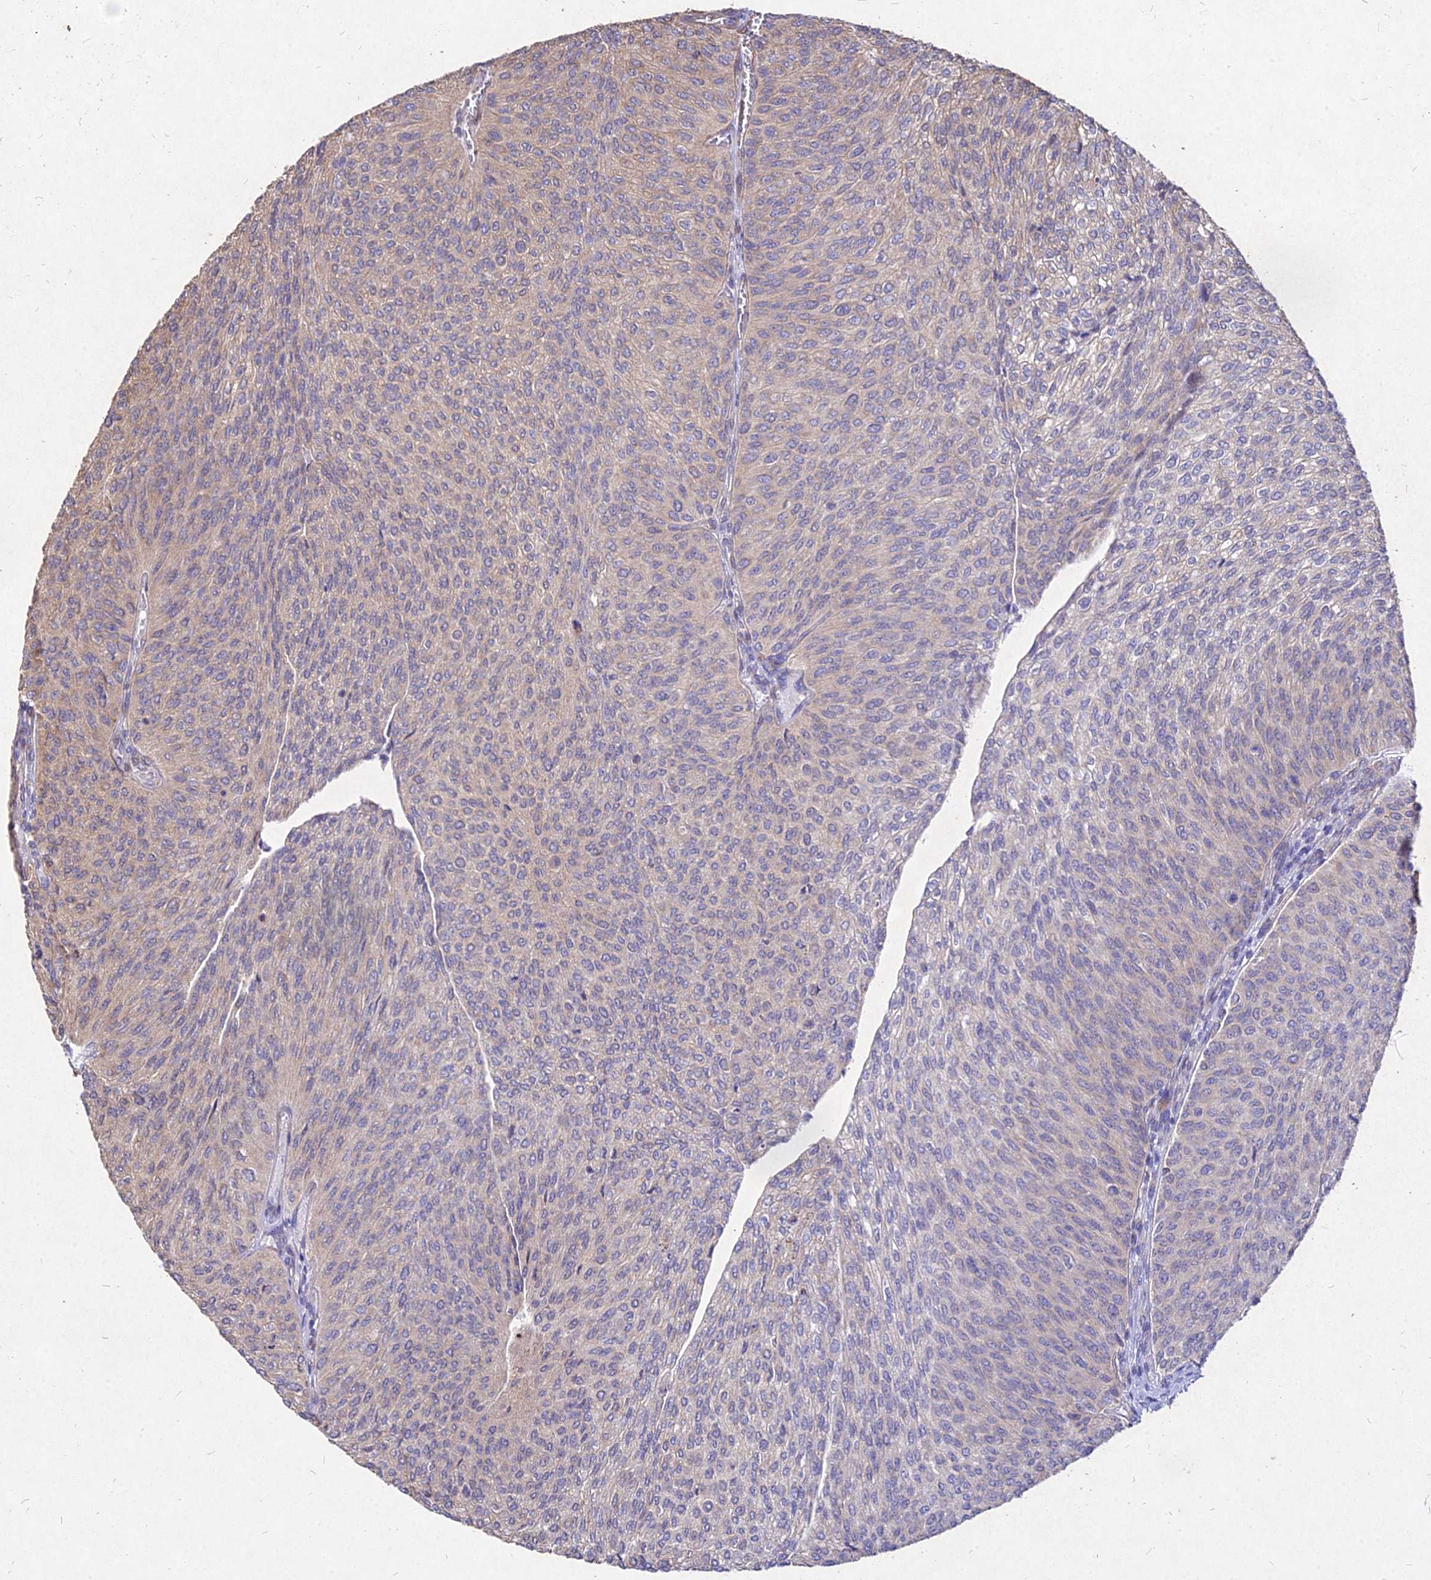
{"staining": {"intensity": "weak", "quantity": "<25%", "location": "cytoplasmic/membranous"}, "tissue": "urothelial cancer", "cell_type": "Tumor cells", "image_type": "cancer", "snomed": [{"axis": "morphology", "description": "Urothelial carcinoma, High grade"}, {"axis": "topography", "description": "Urinary bladder"}], "caption": "A micrograph of urothelial cancer stained for a protein displays no brown staining in tumor cells. Nuclei are stained in blue.", "gene": "SKA1", "patient": {"sex": "female", "age": 79}}